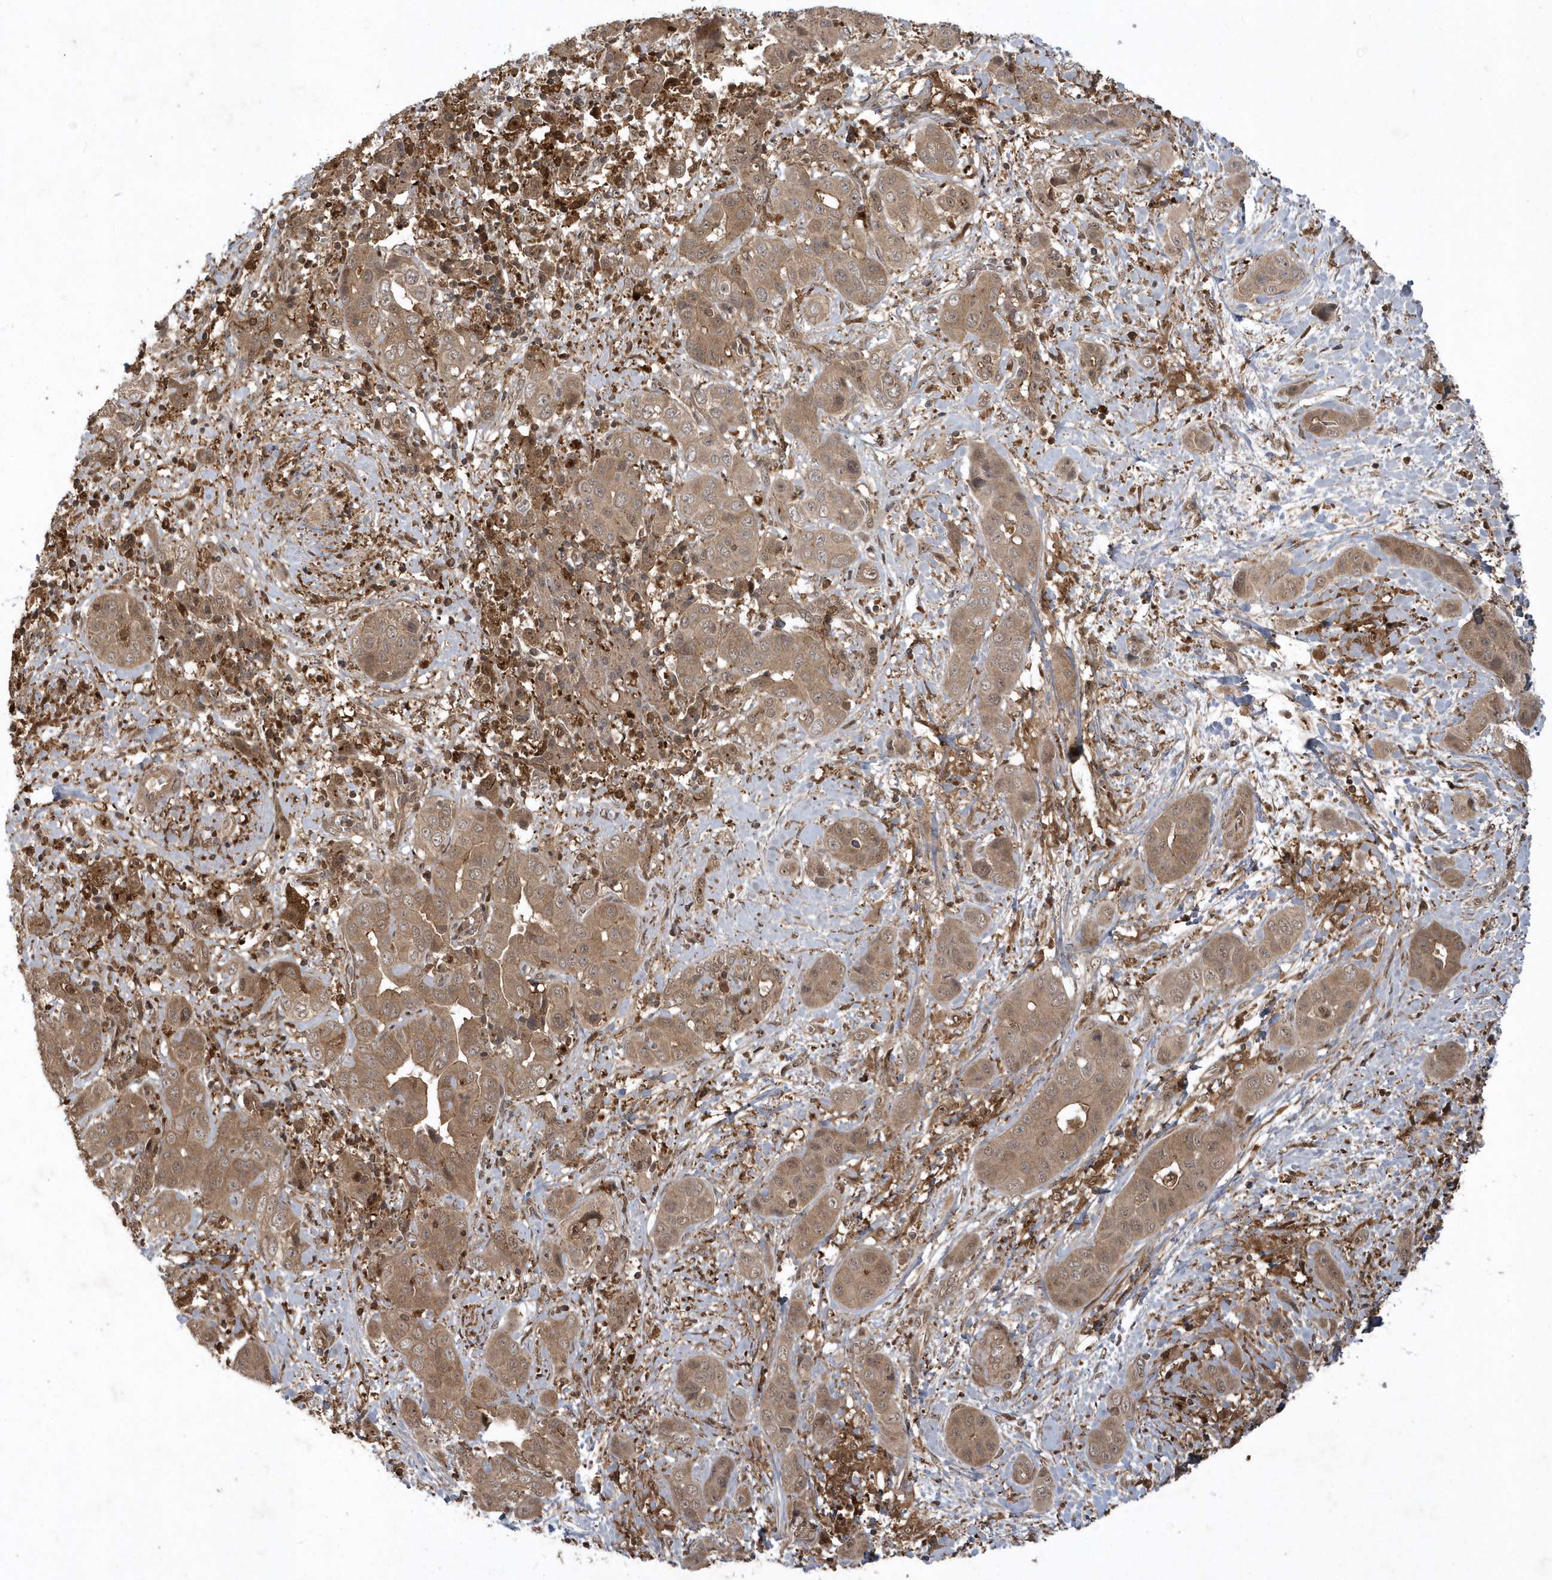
{"staining": {"intensity": "moderate", "quantity": ">75%", "location": "cytoplasmic/membranous"}, "tissue": "liver cancer", "cell_type": "Tumor cells", "image_type": "cancer", "snomed": [{"axis": "morphology", "description": "Cholangiocarcinoma"}, {"axis": "topography", "description": "Liver"}], "caption": "This is an image of immunohistochemistry (IHC) staining of cholangiocarcinoma (liver), which shows moderate positivity in the cytoplasmic/membranous of tumor cells.", "gene": "LACC1", "patient": {"sex": "female", "age": 52}}